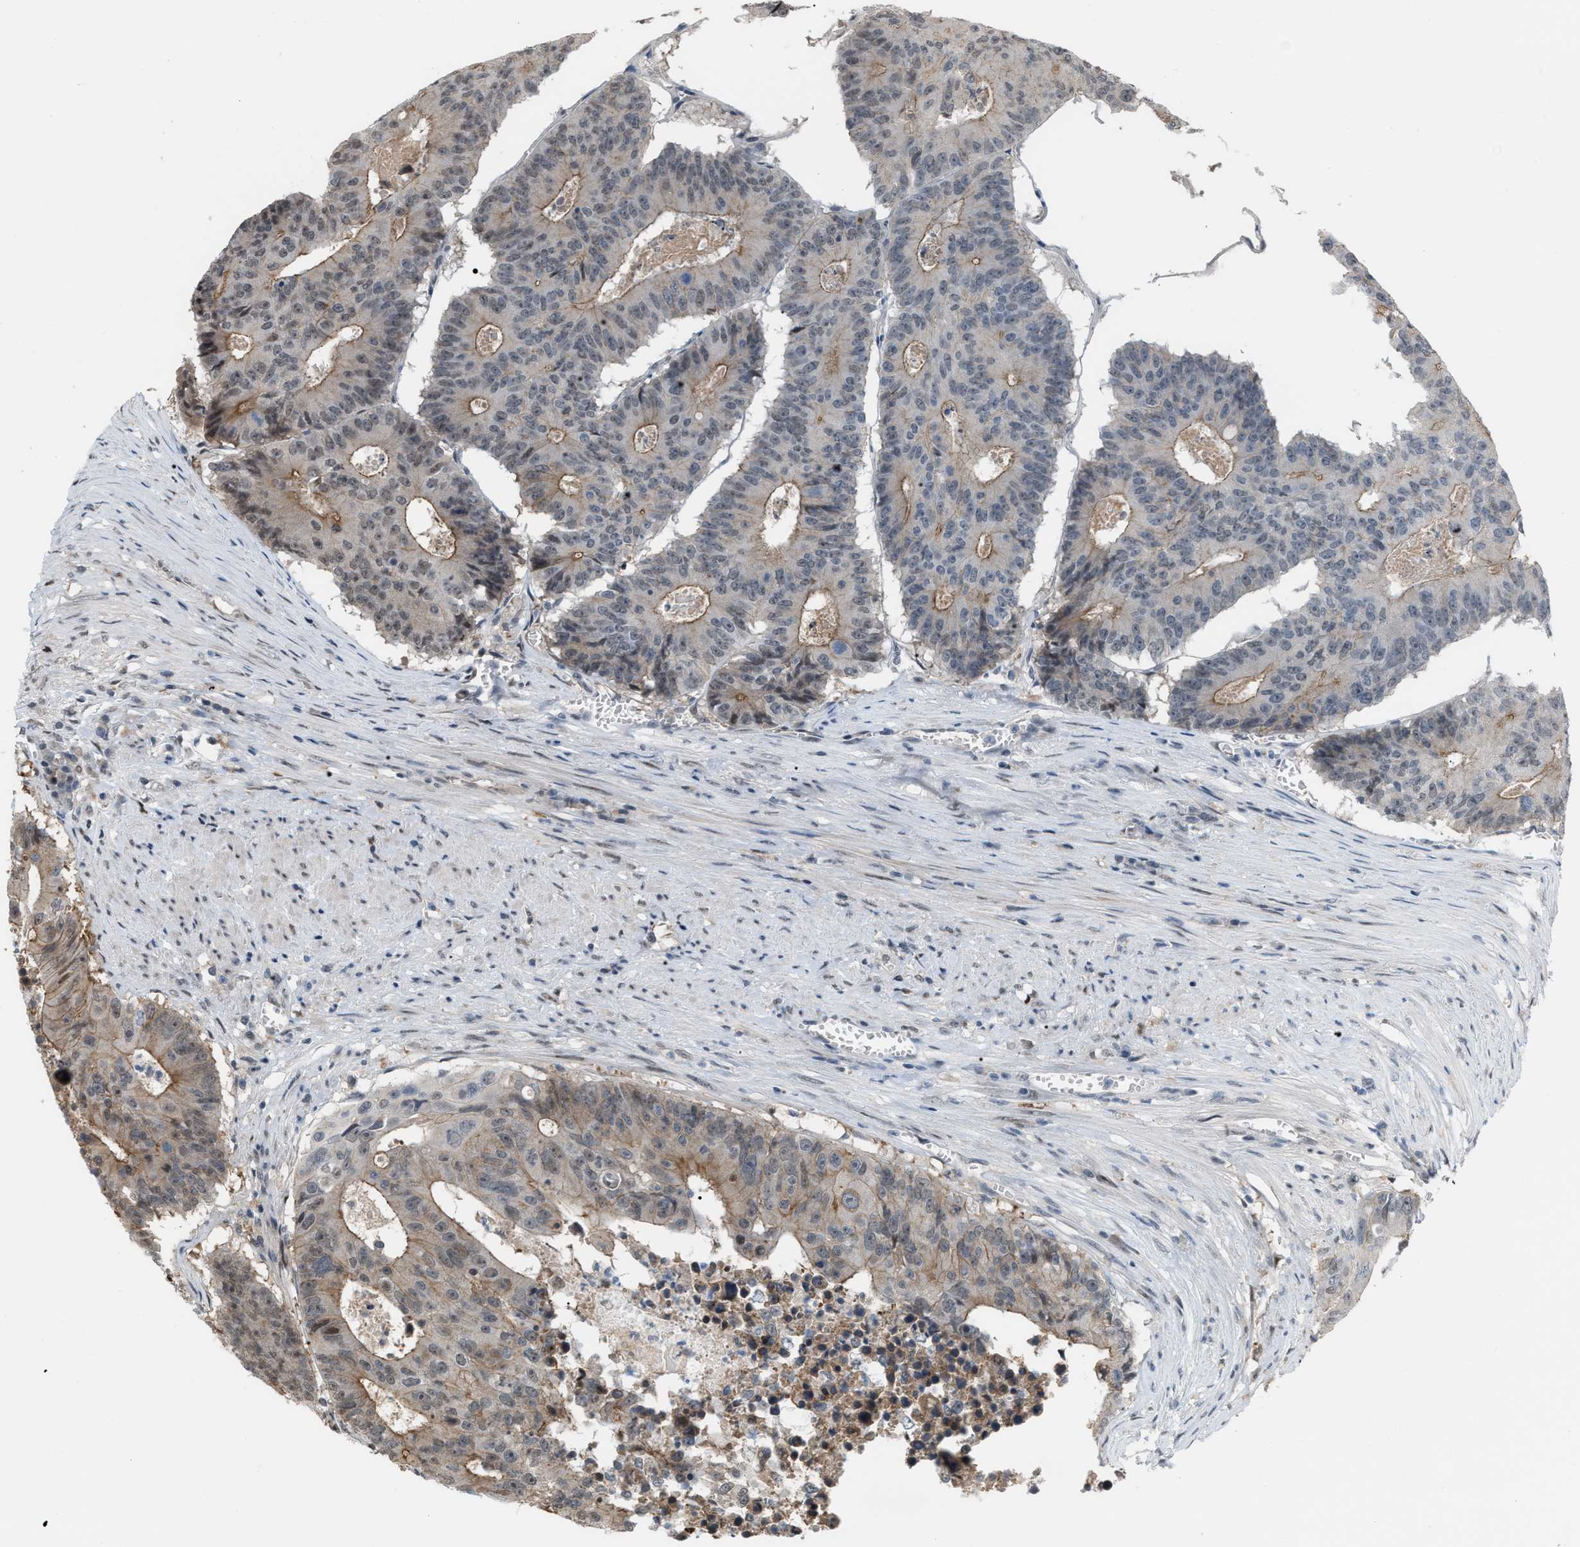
{"staining": {"intensity": "weak", "quantity": ">75%", "location": "cytoplasmic/membranous"}, "tissue": "colorectal cancer", "cell_type": "Tumor cells", "image_type": "cancer", "snomed": [{"axis": "morphology", "description": "Adenocarcinoma, NOS"}, {"axis": "topography", "description": "Colon"}], "caption": "Human colorectal cancer (adenocarcinoma) stained for a protein (brown) exhibits weak cytoplasmic/membranous positive expression in approximately >75% of tumor cells.", "gene": "RFFL", "patient": {"sex": "male", "age": 87}}